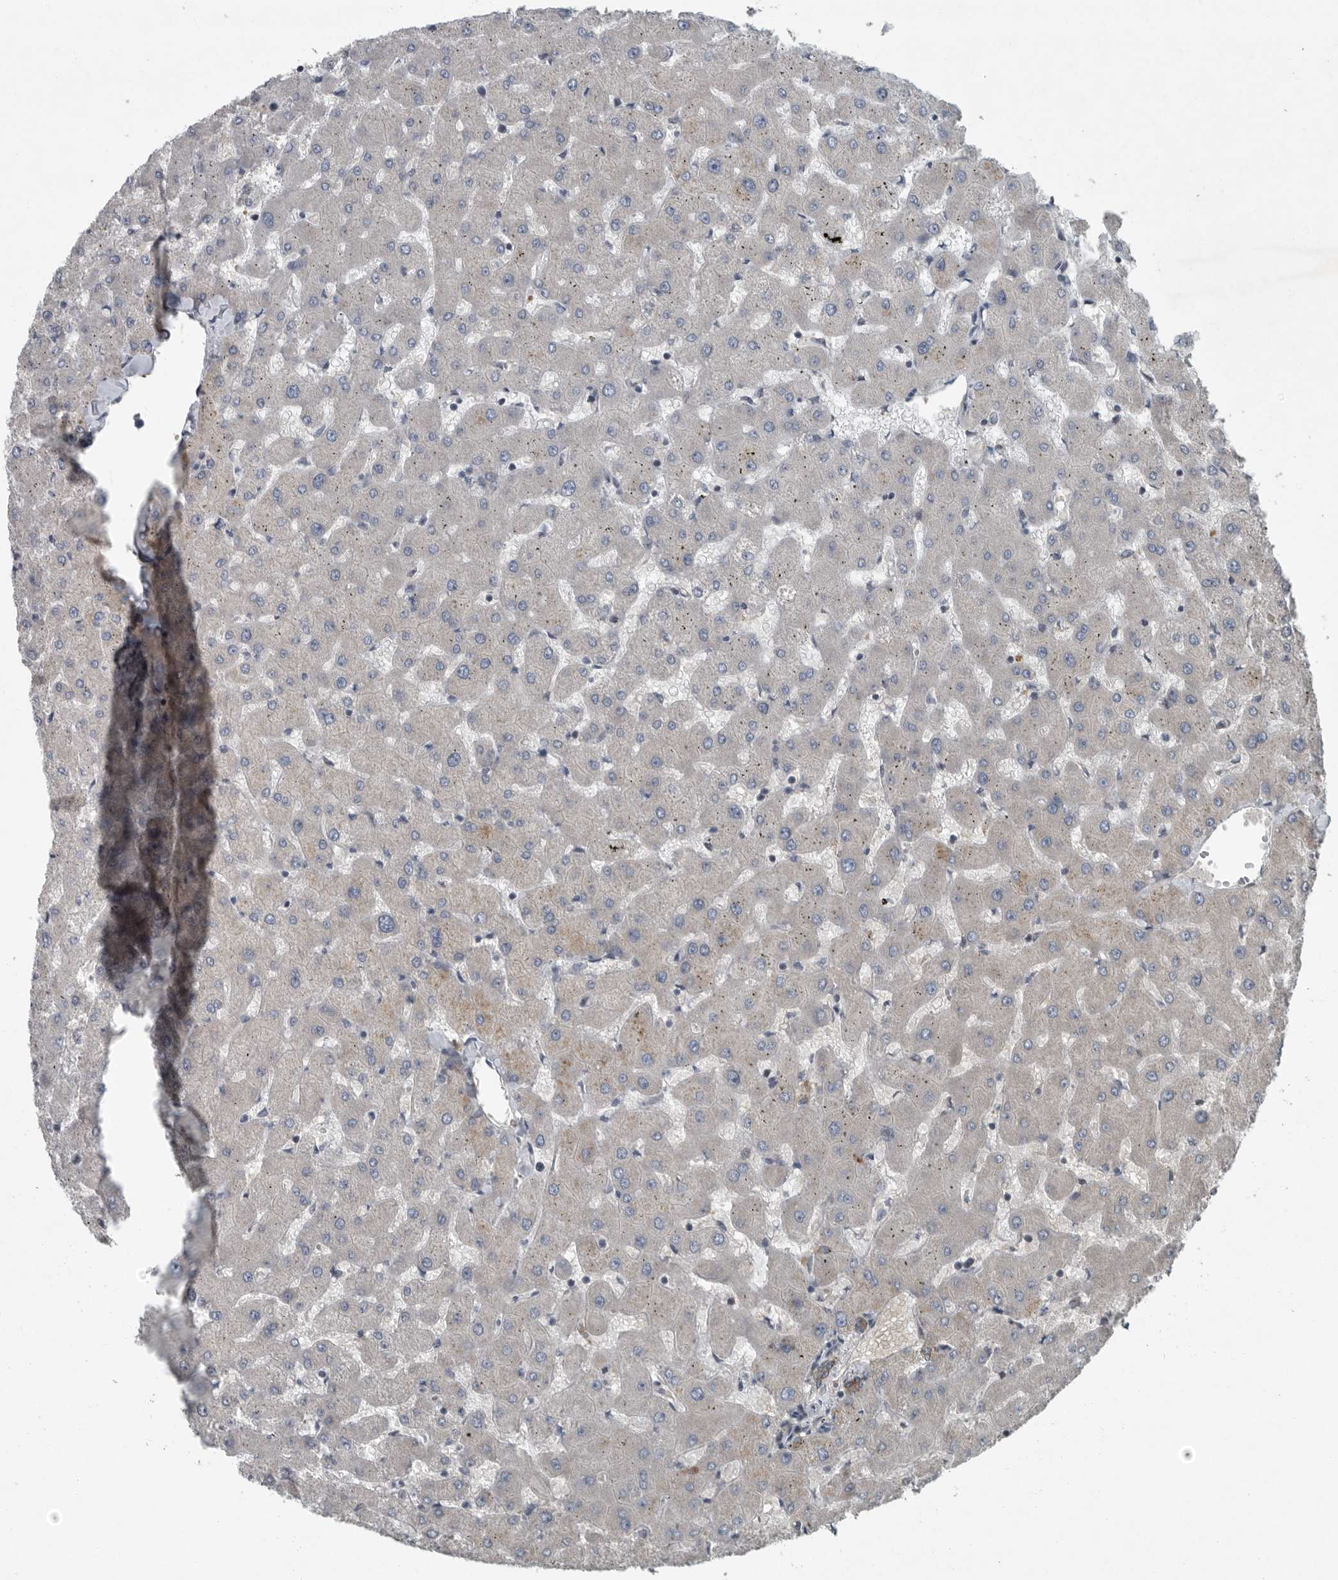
{"staining": {"intensity": "weak", "quantity": ">75%", "location": "cytoplasmic/membranous"}, "tissue": "liver", "cell_type": "Cholangiocytes", "image_type": "normal", "snomed": [{"axis": "morphology", "description": "Normal tissue, NOS"}, {"axis": "topography", "description": "Liver"}], "caption": "This image shows IHC staining of unremarkable human liver, with low weak cytoplasmic/membranous positivity in approximately >75% of cholangiocytes.", "gene": "MPP3", "patient": {"sex": "female", "age": 63}}